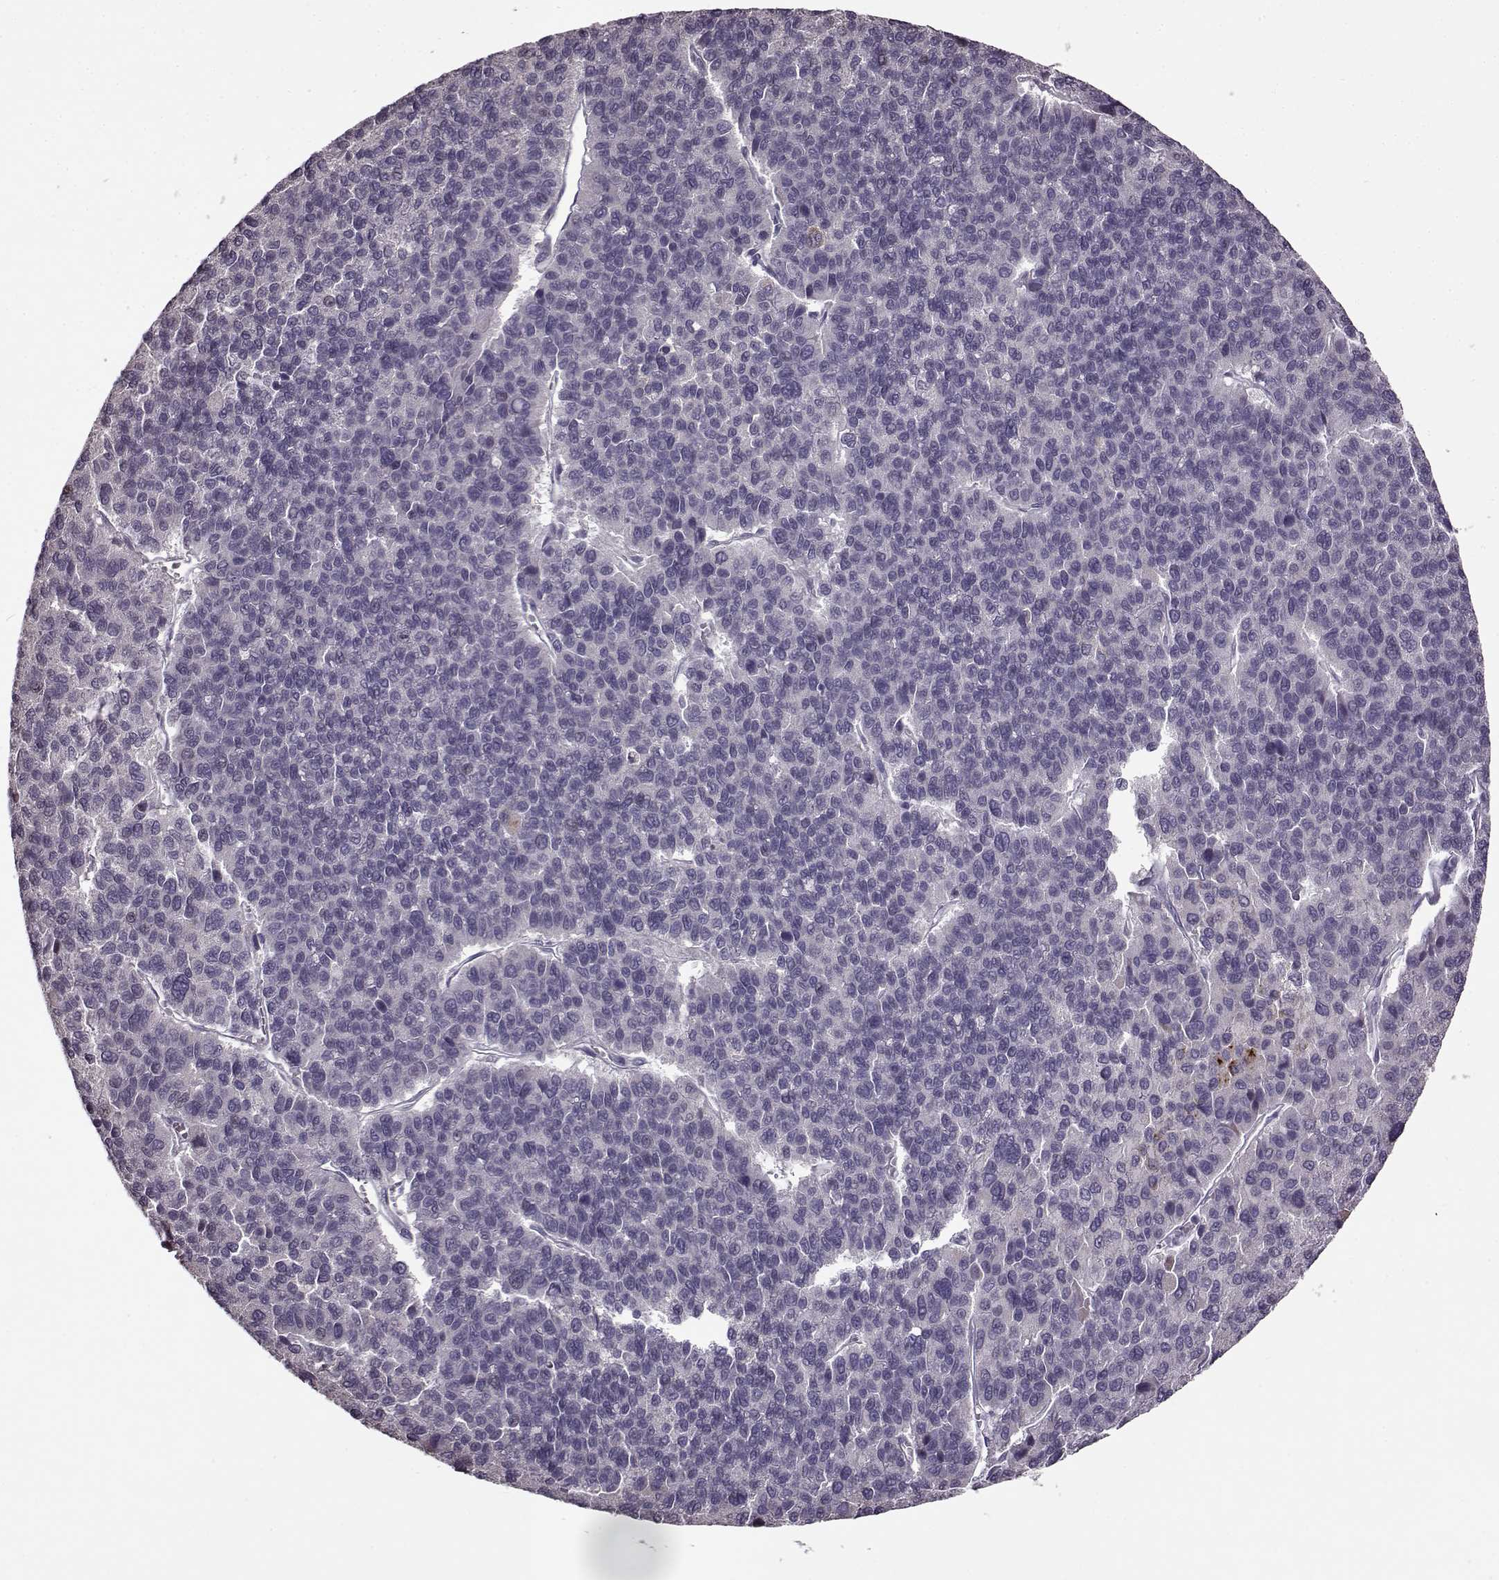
{"staining": {"intensity": "negative", "quantity": "none", "location": "none"}, "tissue": "liver cancer", "cell_type": "Tumor cells", "image_type": "cancer", "snomed": [{"axis": "morphology", "description": "Carcinoma, Hepatocellular, NOS"}, {"axis": "topography", "description": "Liver"}], "caption": "A histopathology image of human liver cancer is negative for staining in tumor cells. (Immunohistochemistry, brightfield microscopy, high magnification).", "gene": "FSHB", "patient": {"sex": "female", "age": 41}}